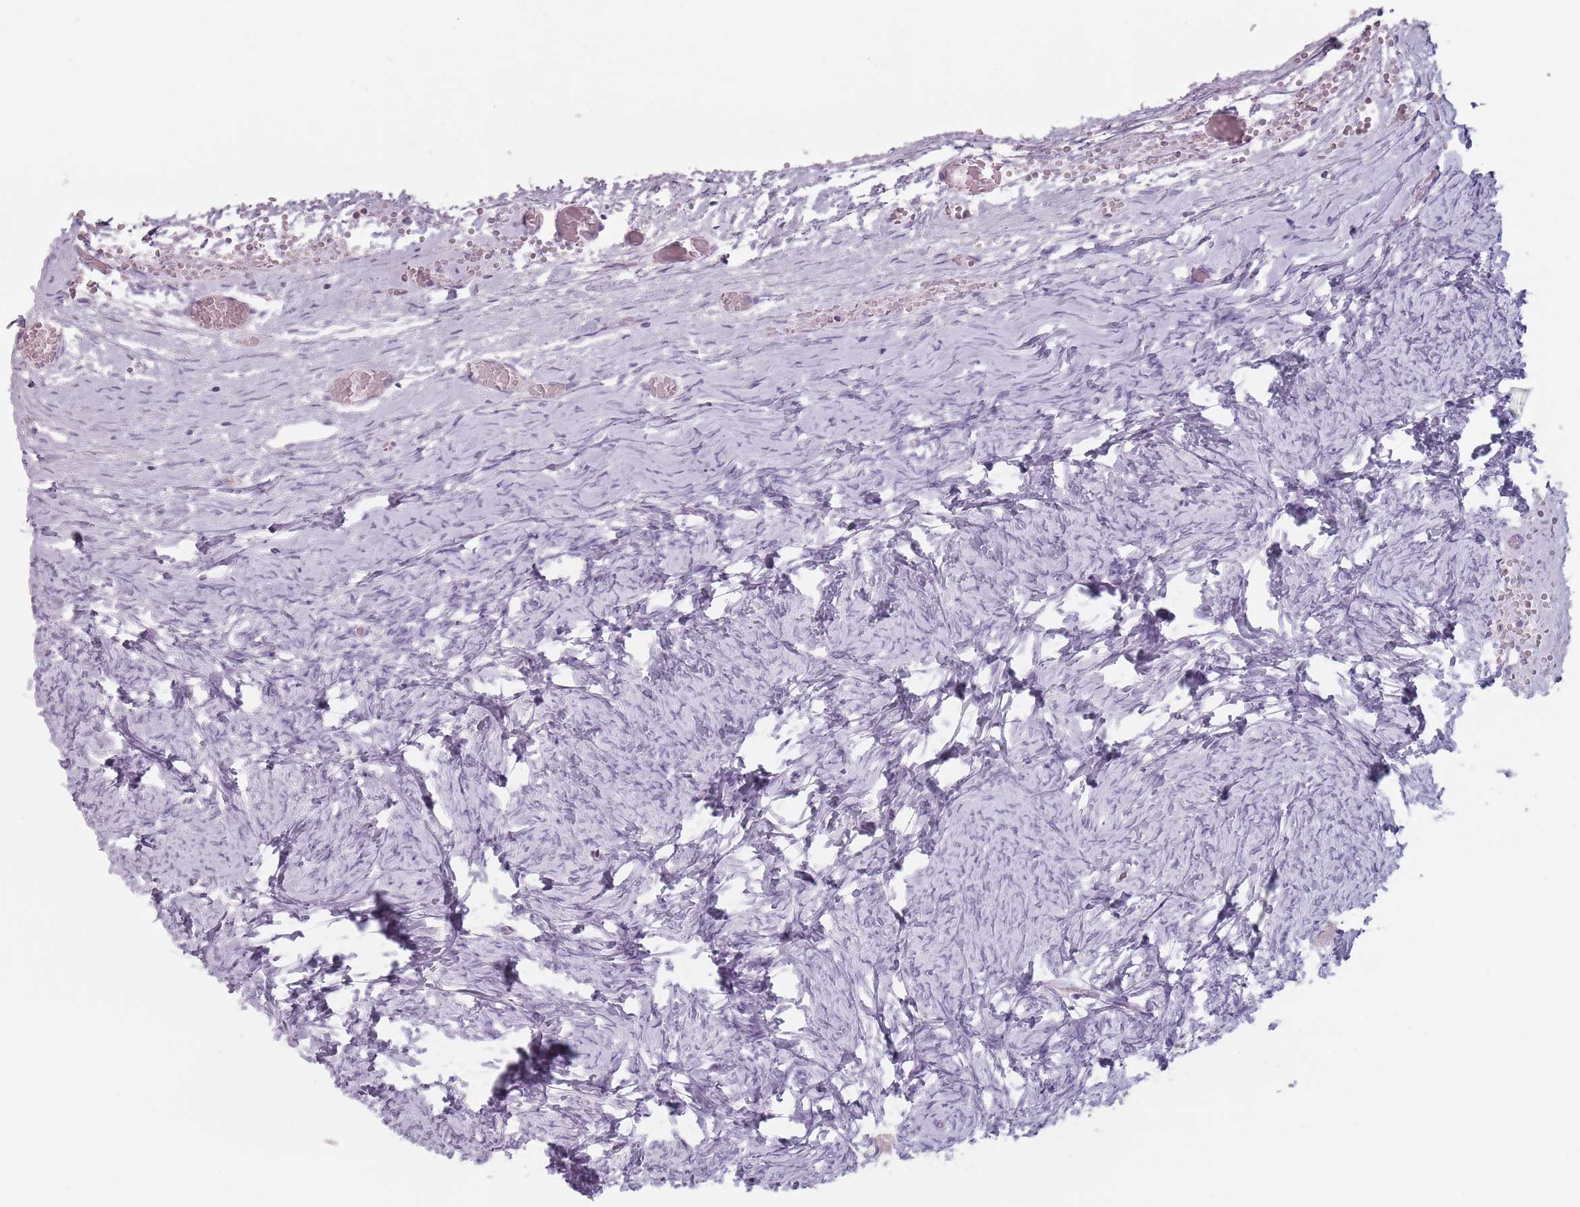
{"staining": {"intensity": "negative", "quantity": "none", "location": "none"}, "tissue": "ovary", "cell_type": "Follicle cells", "image_type": "normal", "snomed": [{"axis": "morphology", "description": "Normal tissue, NOS"}, {"axis": "topography", "description": "Ovary"}], "caption": "The photomicrograph displays no significant staining in follicle cells of ovary.", "gene": "CEP19", "patient": {"sex": "female", "age": 27}}